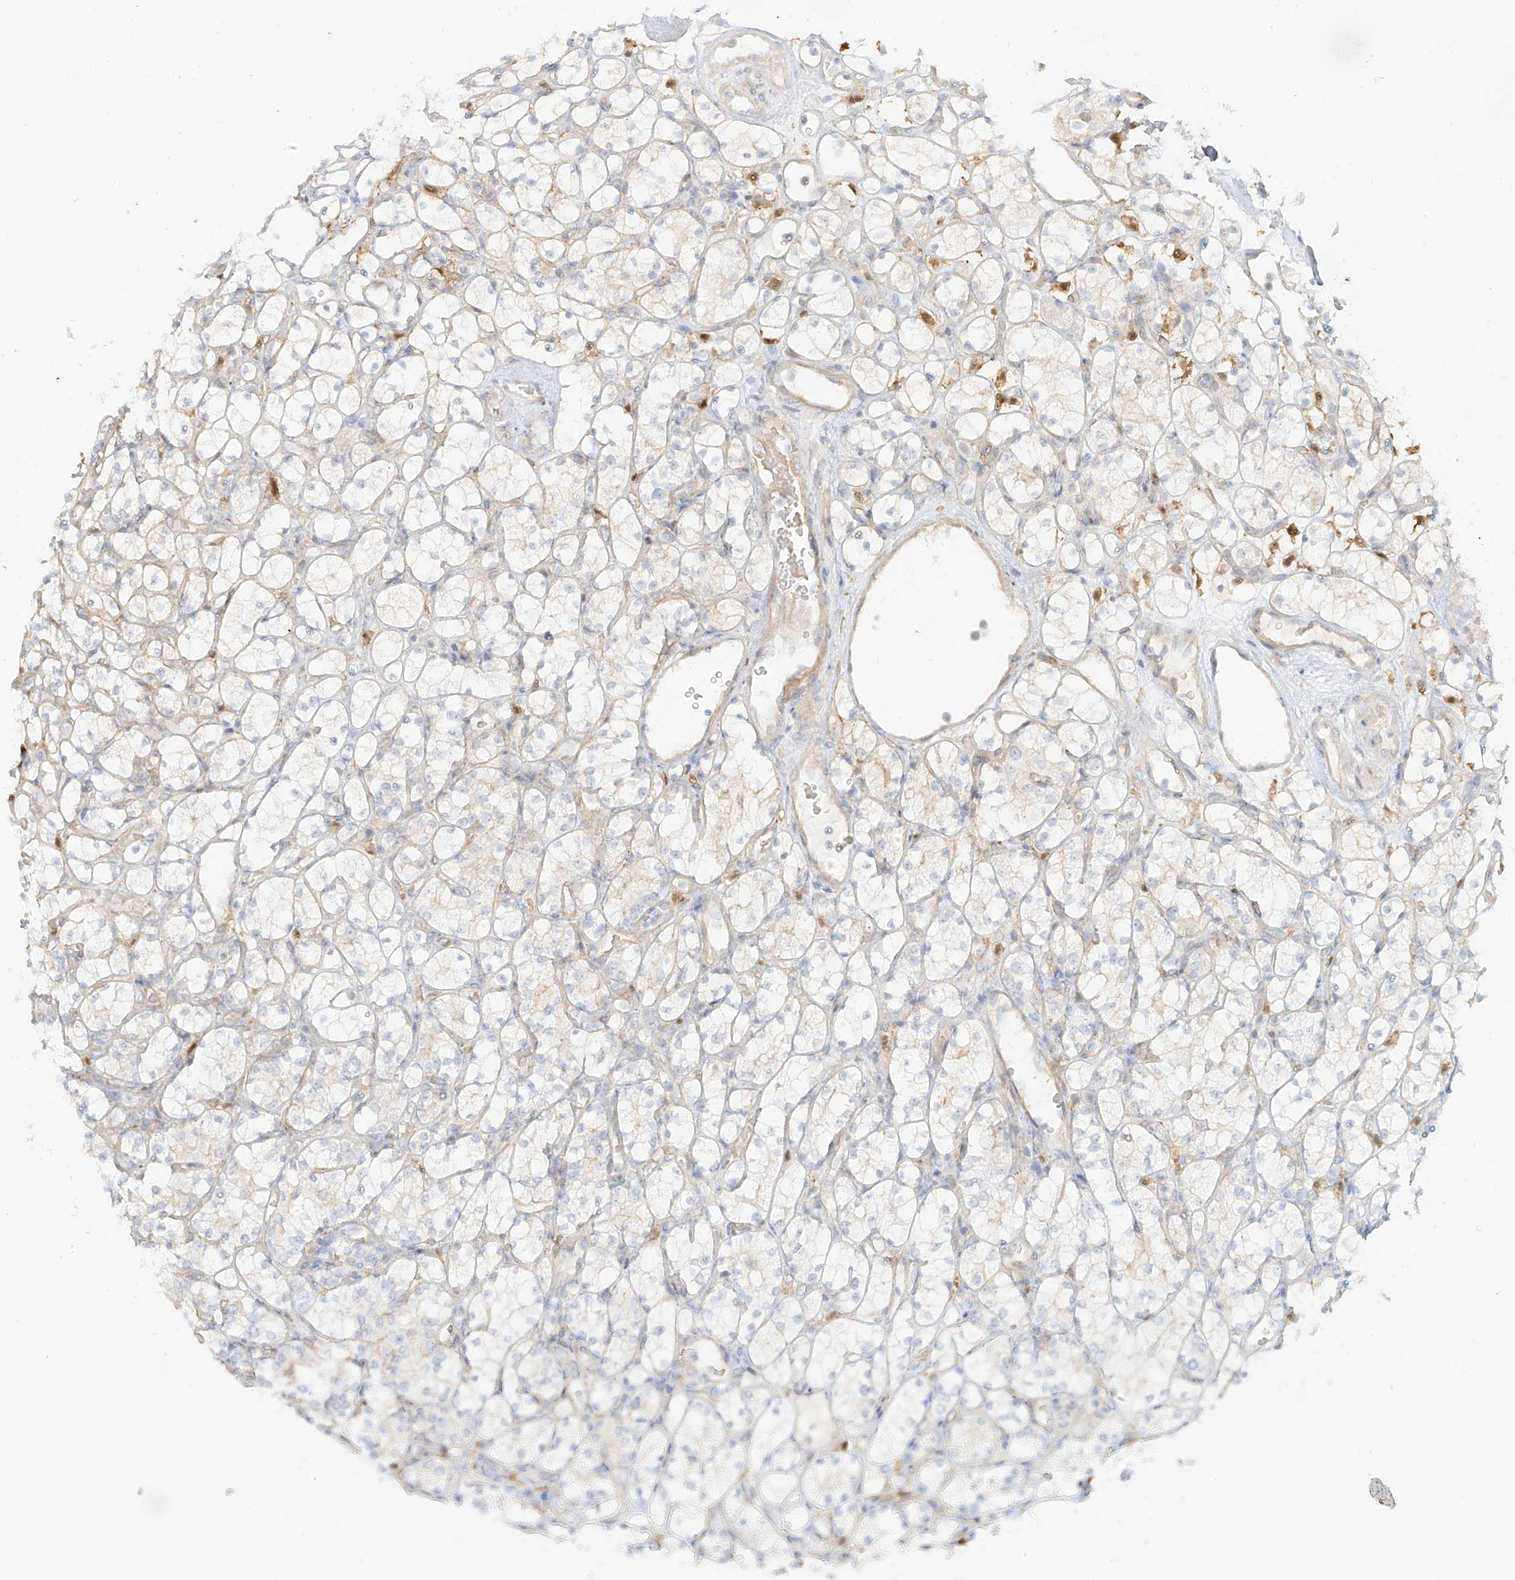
{"staining": {"intensity": "negative", "quantity": "none", "location": "none"}, "tissue": "renal cancer", "cell_type": "Tumor cells", "image_type": "cancer", "snomed": [{"axis": "morphology", "description": "Adenocarcinoma, NOS"}, {"axis": "topography", "description": "Kidney"}], "caption": "DAB (3,3'-diaminobenzidine) immunohistochemical staining of human renal cancer (adenocarcinoma) exhibits no significant expression in tumor cells.", "gene": "UPK1B", "patient": {"sex": "male", "age": 77}}